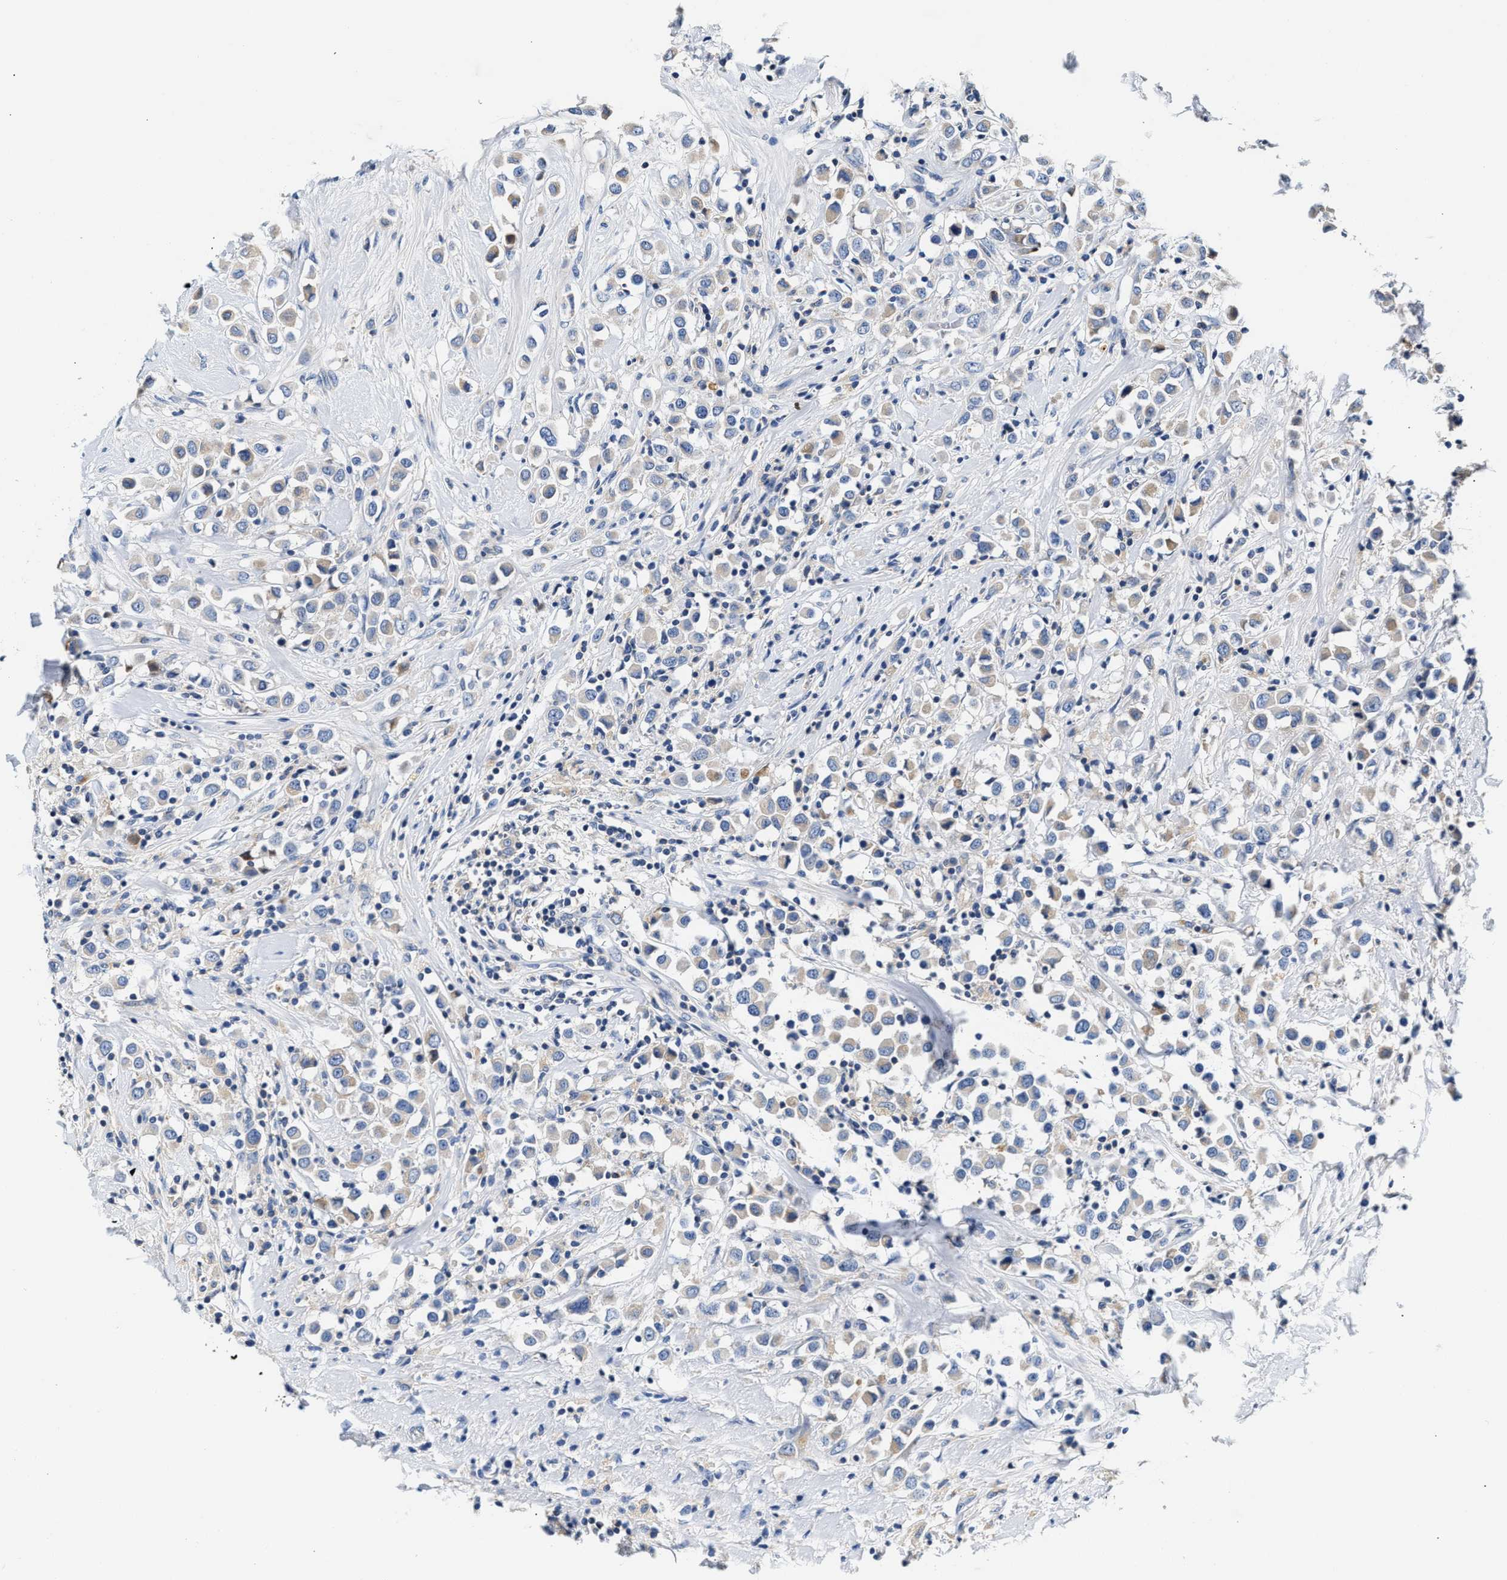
{"staining": {"intensity": "weak", "quantity": "25%-75%", "location": "cytoplasmic/membranous"}, "tissue": "breast cancer", "cell_type": "Tumor cells", "image_type": "cancer", "snomed": [{"axis": "morphology", "description": "Duct carcinoma"}, {"axis": "topography", "description": "Breast"}], "caption": "A brown stain highlights weak cytoplasmic/membranous positivity of a protein in human breast cancer (infiltrating ductal carcinoma) tumor cells.", "gene": "TUT7", "patient": {"sex": "female", "age": 61}}